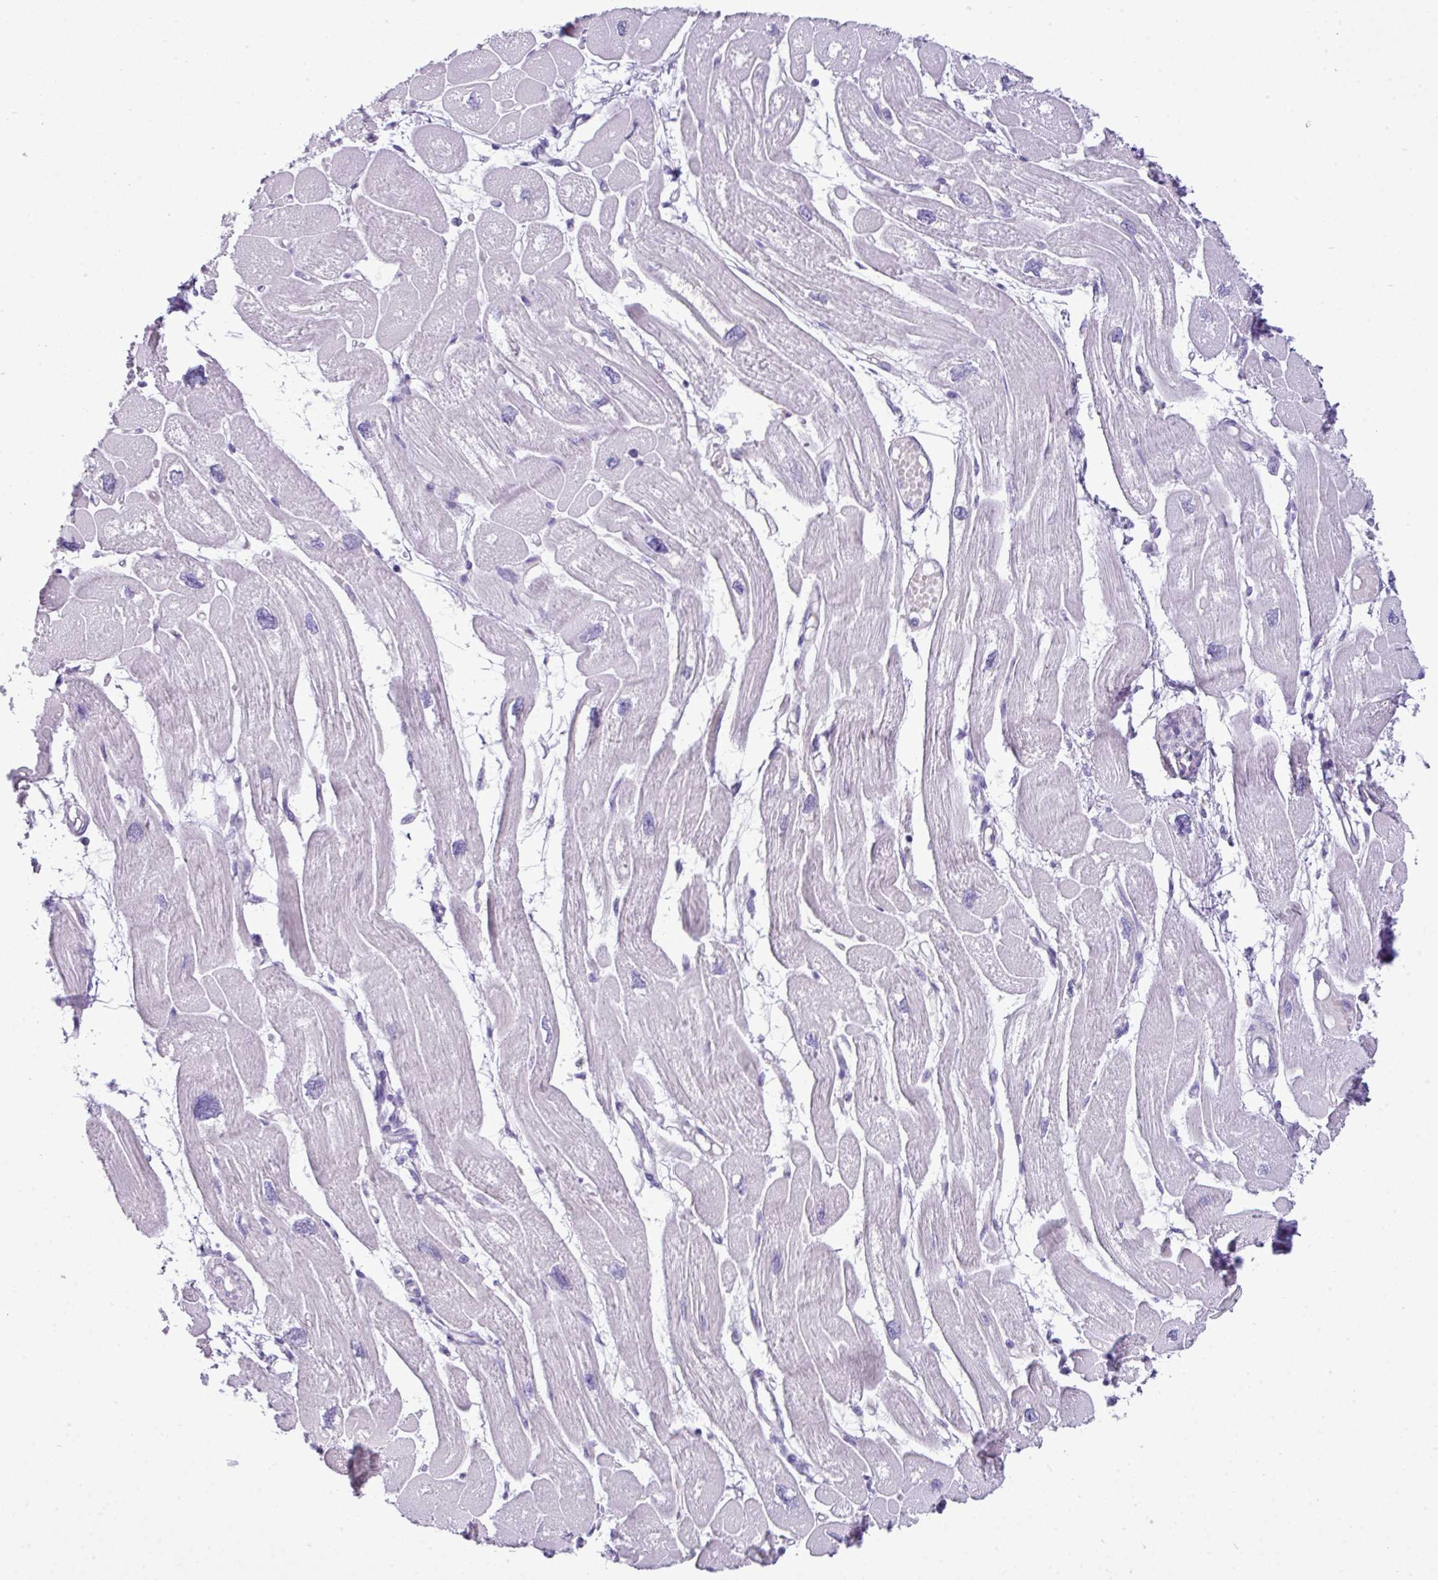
{"staining": {"intensity": "negative", "quantity": "none", "location": "none"}, "tissue": "heart muscle", "cell_type": "Cardiomyocytes", "image_type": "normal", "snomed": [{"axis": "morphology", "description": "Normal tissue, NOS"}, {"axis": "topography", "description": "Heart"}], "caption": "IHC histopathology image of normal heart muscle: heart muscle stained with DAB reveals no significant protein staining in cardiomyocytes.", "gene": "RBMXL2", "patient": {"sex": "male", "age": 42}}